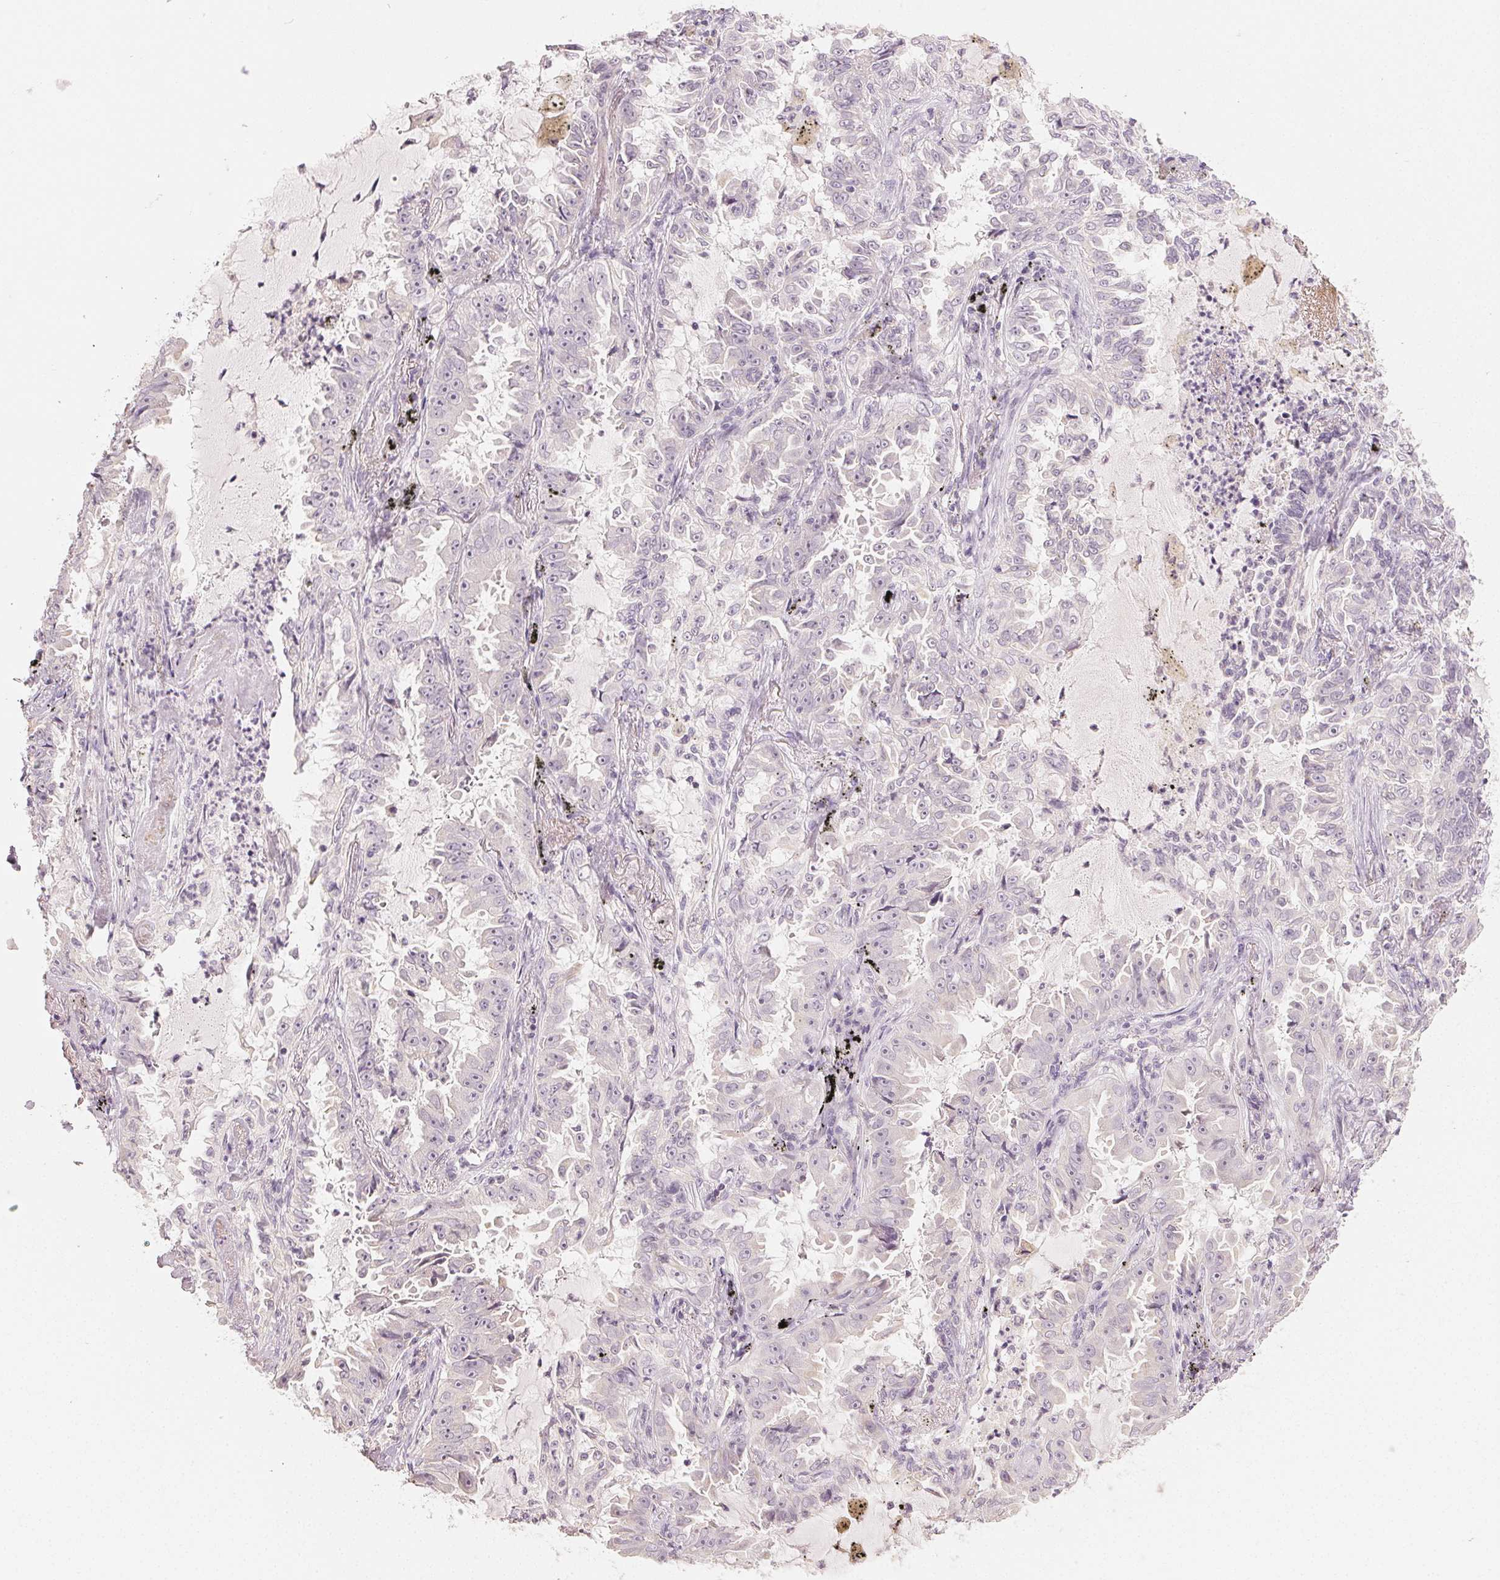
{"staining": {"intensity": "negative", "quantity": "none", "location": "none"}, "tissue": "lung cancer", "cell_type": "Tumor cells", "image_type": "cancer", "snomed": [{"axis": "morphology", "description": "Adenocarcinoma, NOS"}, {"axis": "topography", "description": "Lung"}], "caption": "The immunohistochemistry (IHC) micrograph has no significant staining in tumor cells of lung cancer tissue. (Stains: DAB immunohistochemistry (IHC) with hematoxylin counter stain, Microscopy: brightfield microscopy at high magnification).", "gene": "LVRN", "patient": {"sex": "female", "age": 52}}